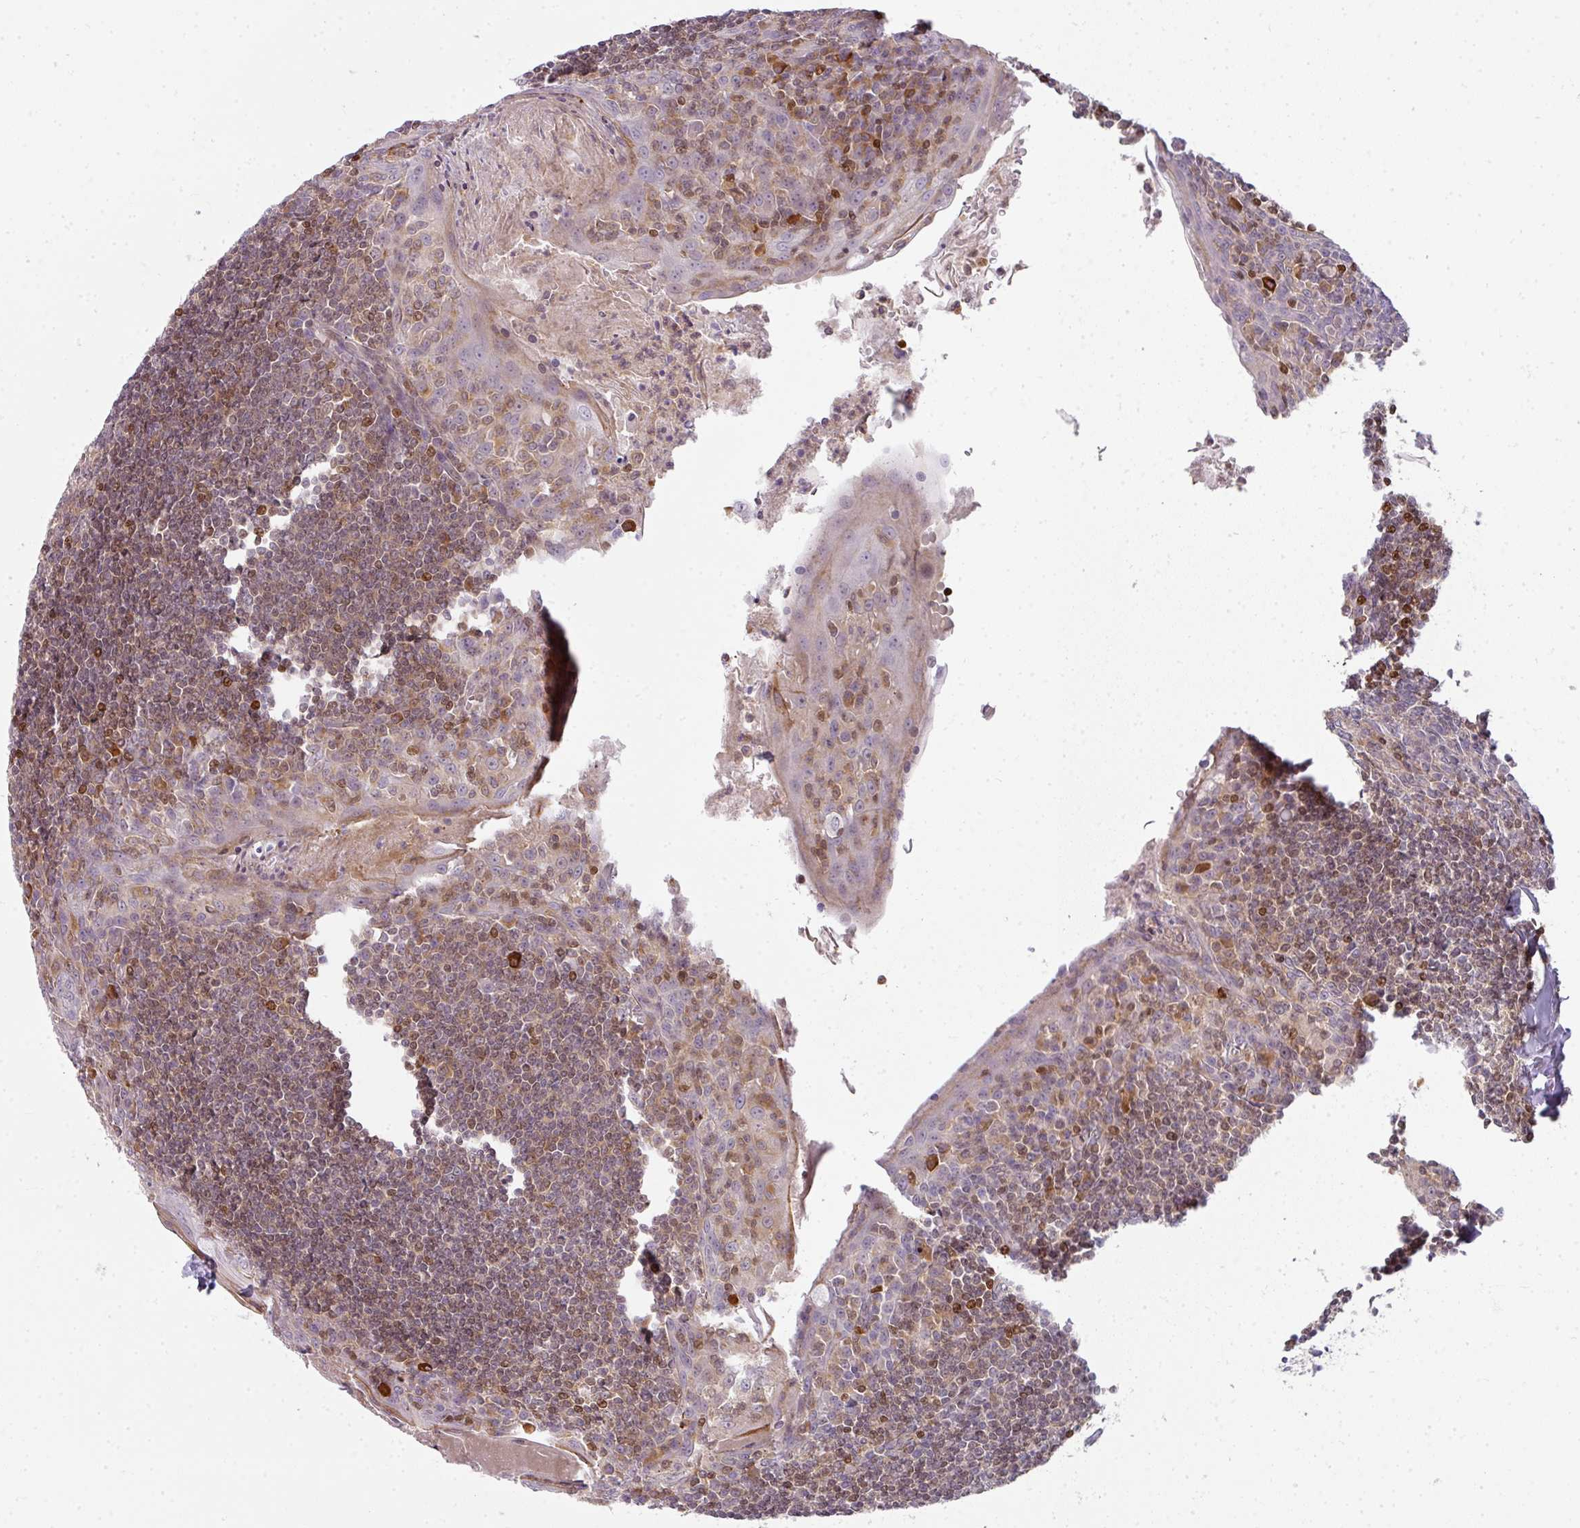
{"staining": {"intensity": "moderate", "quantity": "<25%", "location": "nuclear"}, "tissue": "tonsil", "cell_type": "Germinal center cells", "image_type": "normal", "snomed": [{"axis": "morphology", "description": "Normal tissue, NOS"}, {"axis": "topography", "description": "Tonsil"}], "caption": "Tonsil stained with a brown dye shows moderate nuclear positive positivity in about <25% of germinal center cells.", "gene": "STAT5A", "patient": {"sex": "male", "age": 27}}